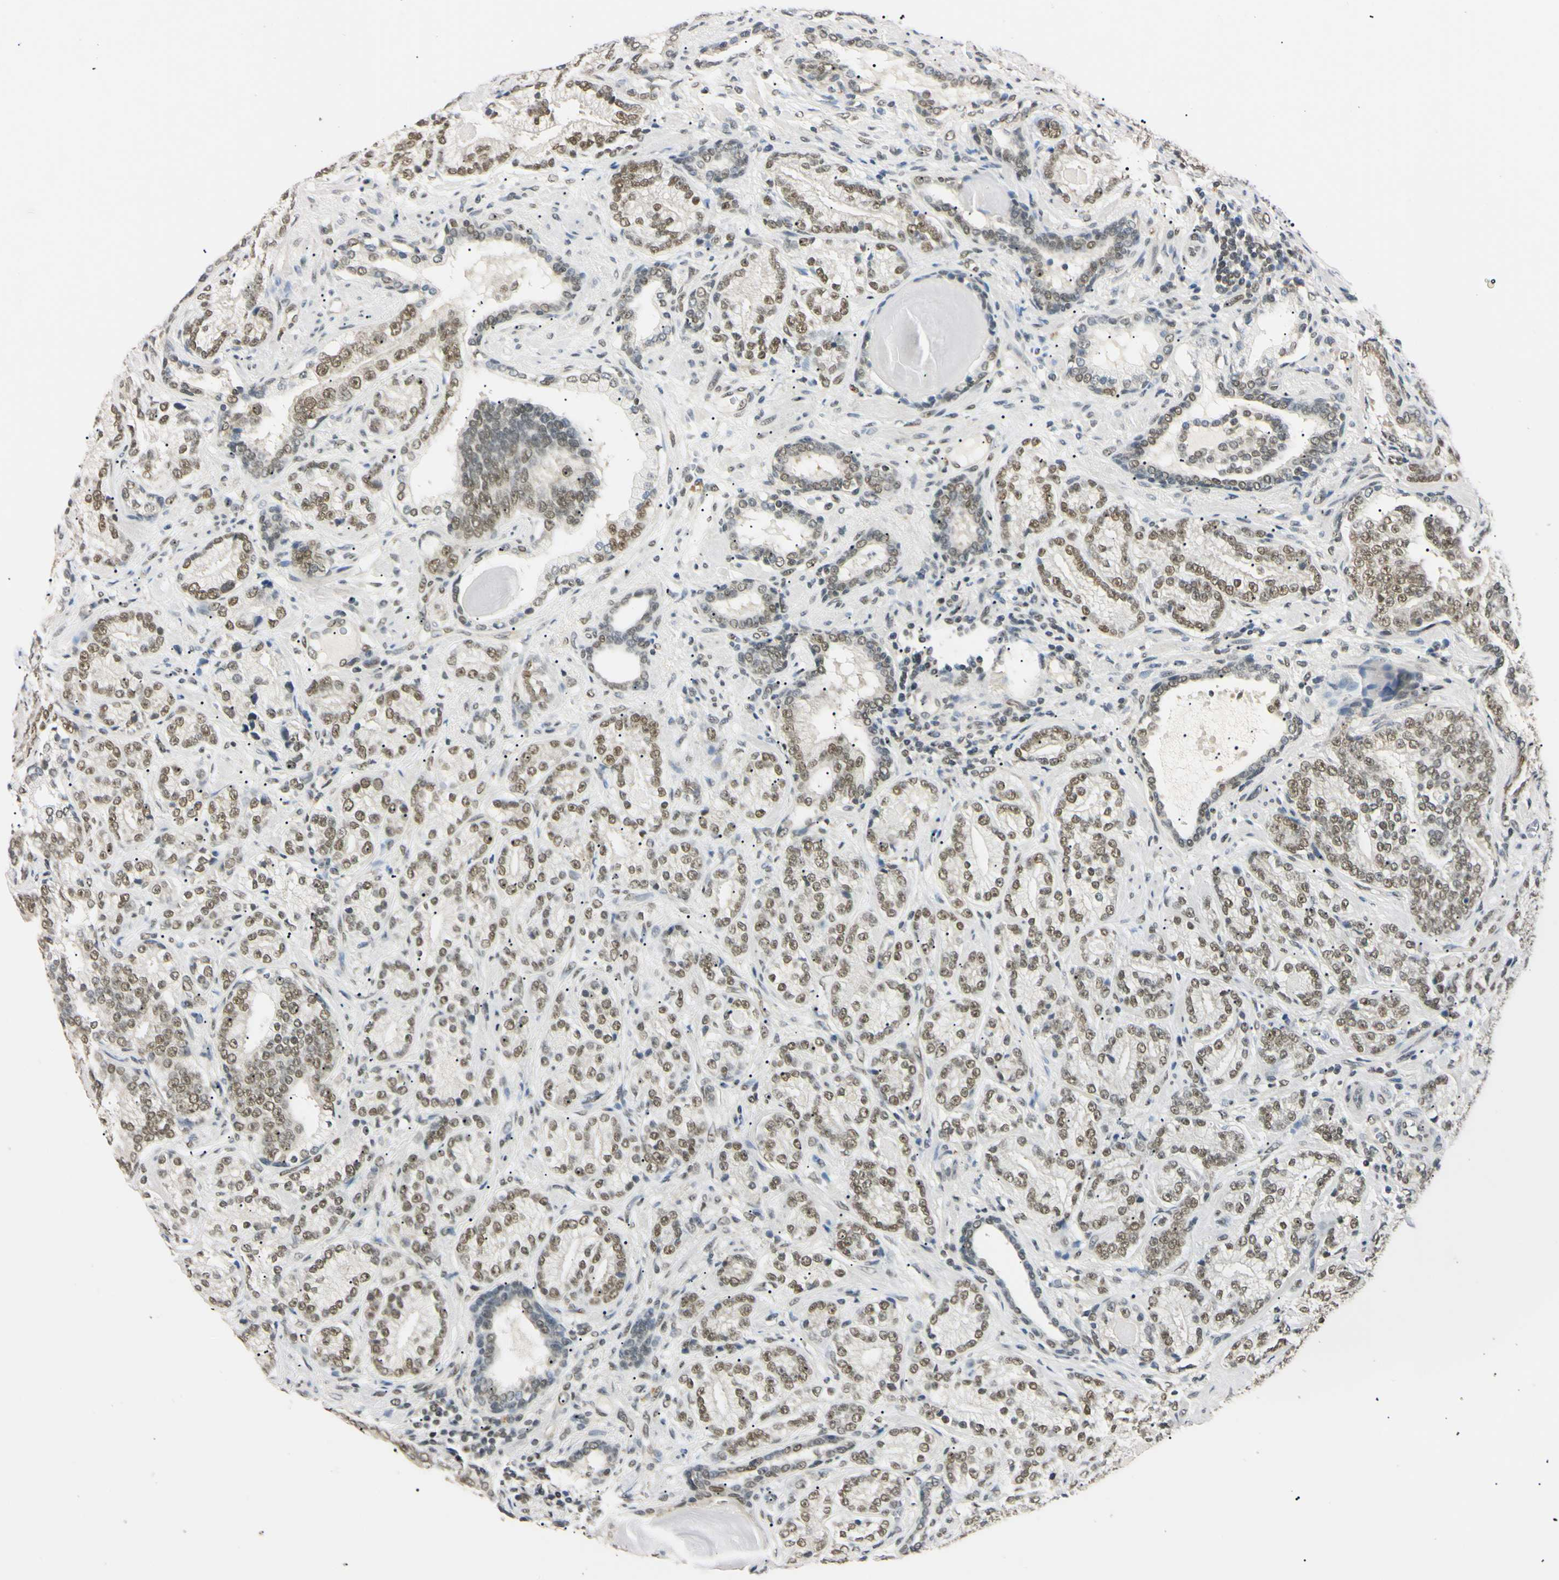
{"staining": {"intensity": "moderate", "quantity": ">75%", "location": "nuclear"}, "tissue": "prostate cancer", "cell_type": "Tumor cells", "image_type": "cancer", "snomed": [{"axis": "morphology", "description": "Adenocarcinoma, High grade"}, {"axis": "topography", "description": "Prostate"}], "caption": "Human prostate adenocarcinoma (high-grade) stained with a protein marker reveals moderate staining in tumor cells.", "gene": "SMARCA5", "patient": {"sex": "male", "age": 61}}